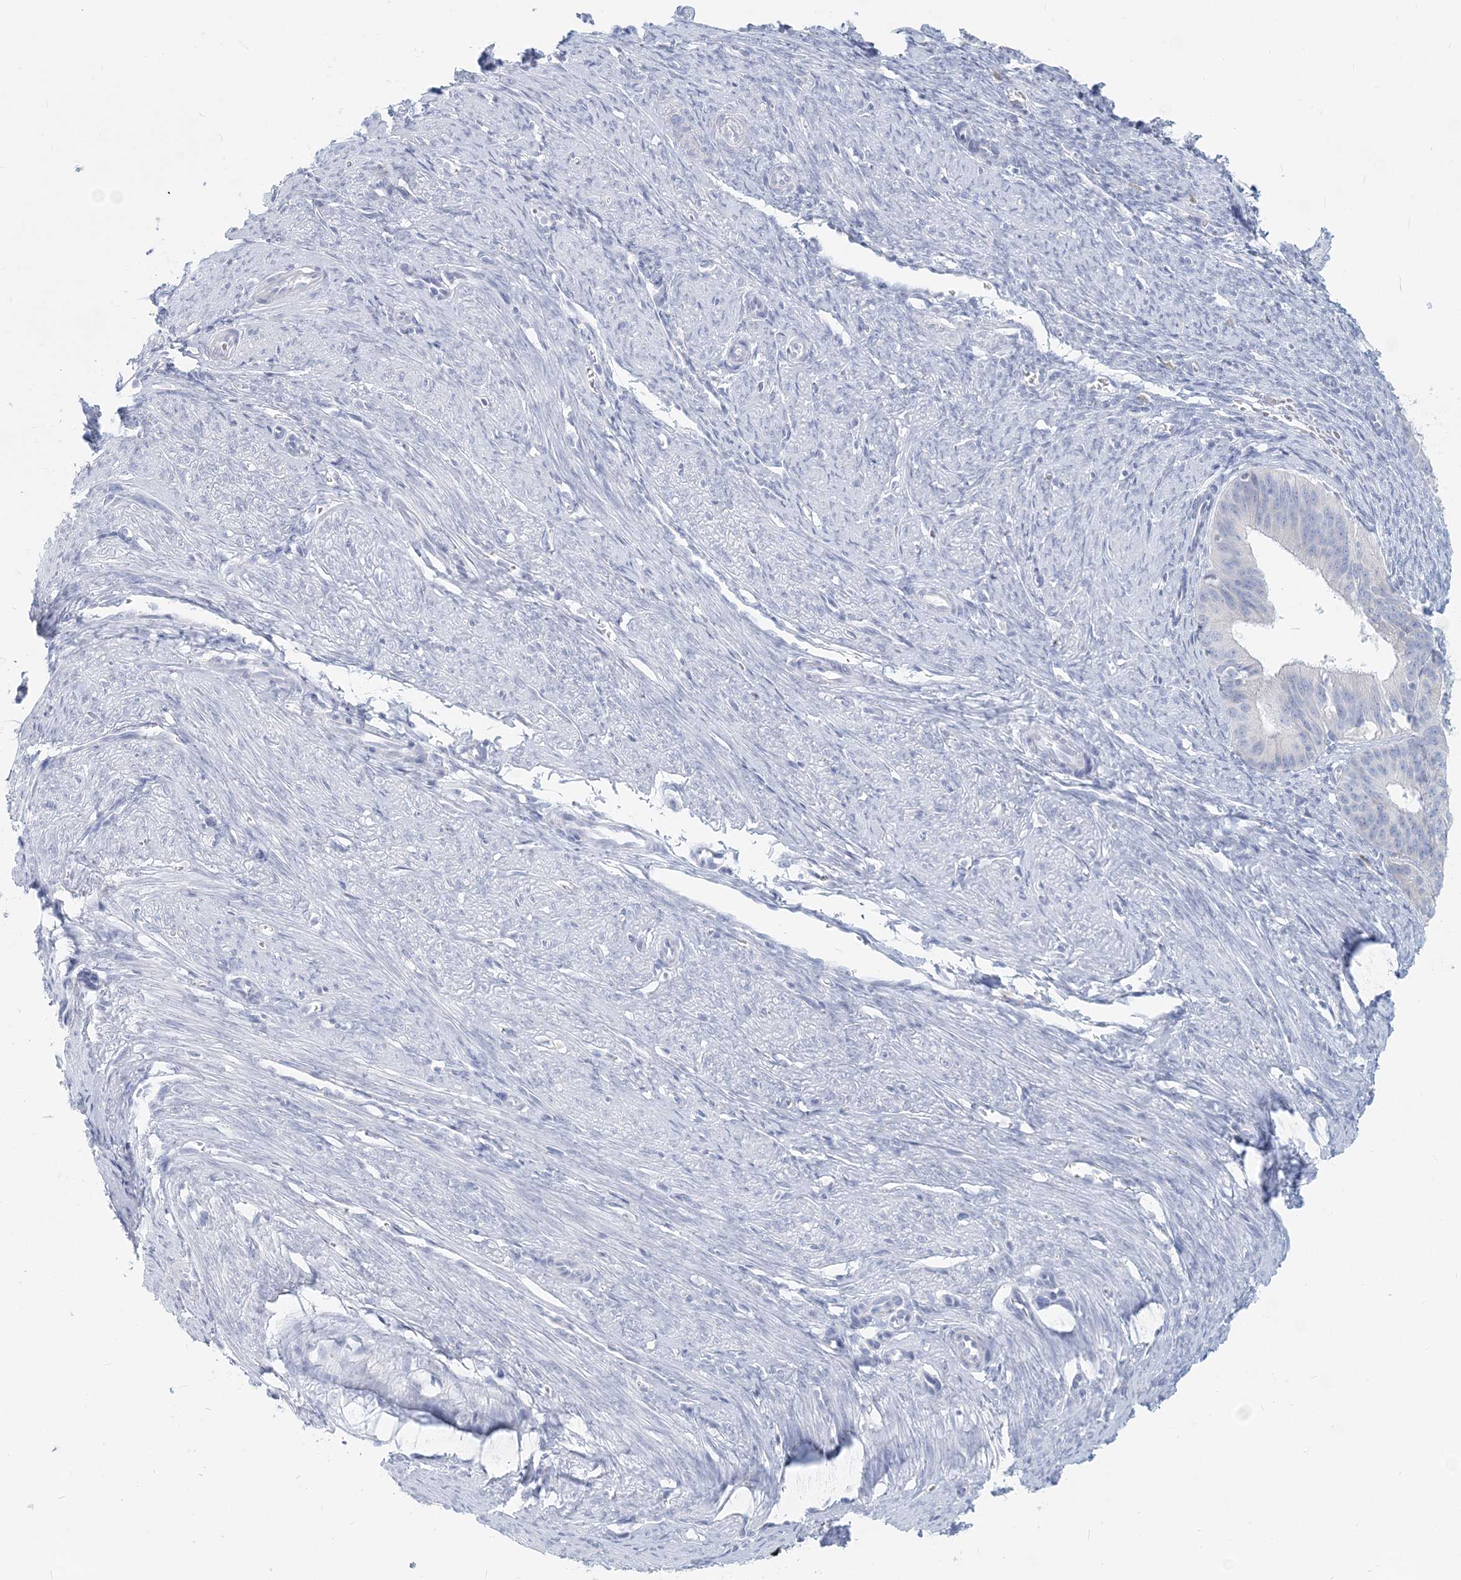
{"staining": {"intensity": "negative", "quantity": "none", "location": "none"}, "tissue": "endometrial cancer", "cell_type": "Tumor cells", "image_type": "cancer", "snomed": [{"axis": "morphology", "description": "Adenocarcinoma, NOS"}, {"axis": "topography", "description": "Endometrium"}], "caption": "Immunohistochemical staining of endometrial cancer reveals no significant expression in tumor cells. (Brightfield microscopy of DAB (3,3'-diaminobenzidine) immunohistochemistry (IHC) at high magnification).", "gene": "CSN1S1", "patient": {"sex": "female", "age": 51}}